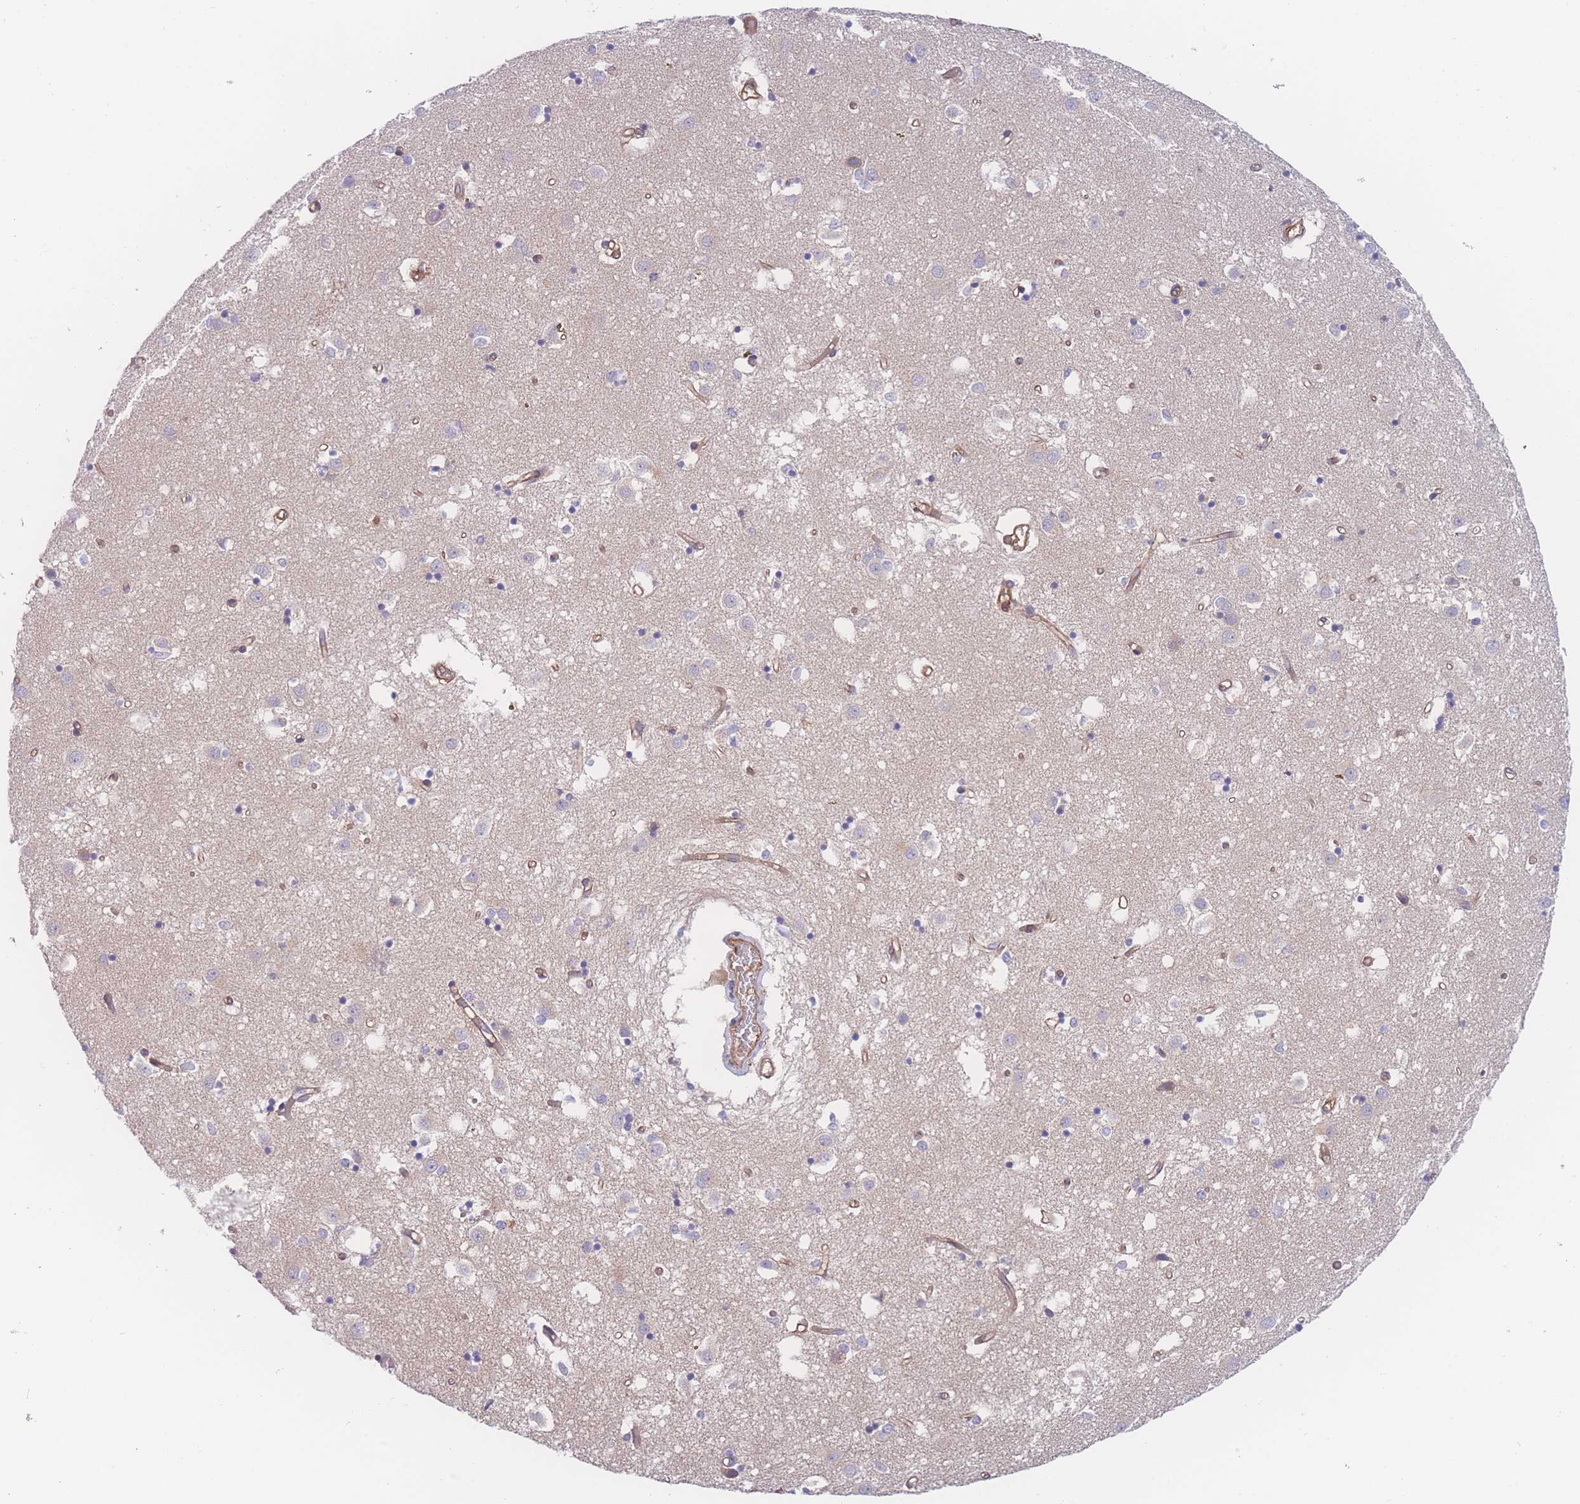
{"staining": {"intensity": "negative", "quantity": "none", "location": "none"}, "tissue": "caudate", "cell_type": "Glial cells", "image_type": "normal", "snomed": [{"axis": "morphology", "description": "Normal tissue, NOS"}, {"axis": "topography", "description": "Lateral ventricle wall"}], "caption": "Human caudate stained for a protein using IHC exhibits no staining in glial cells.", "gene": "CFAP97", "patient": {"sex": "male", "age": 70}}